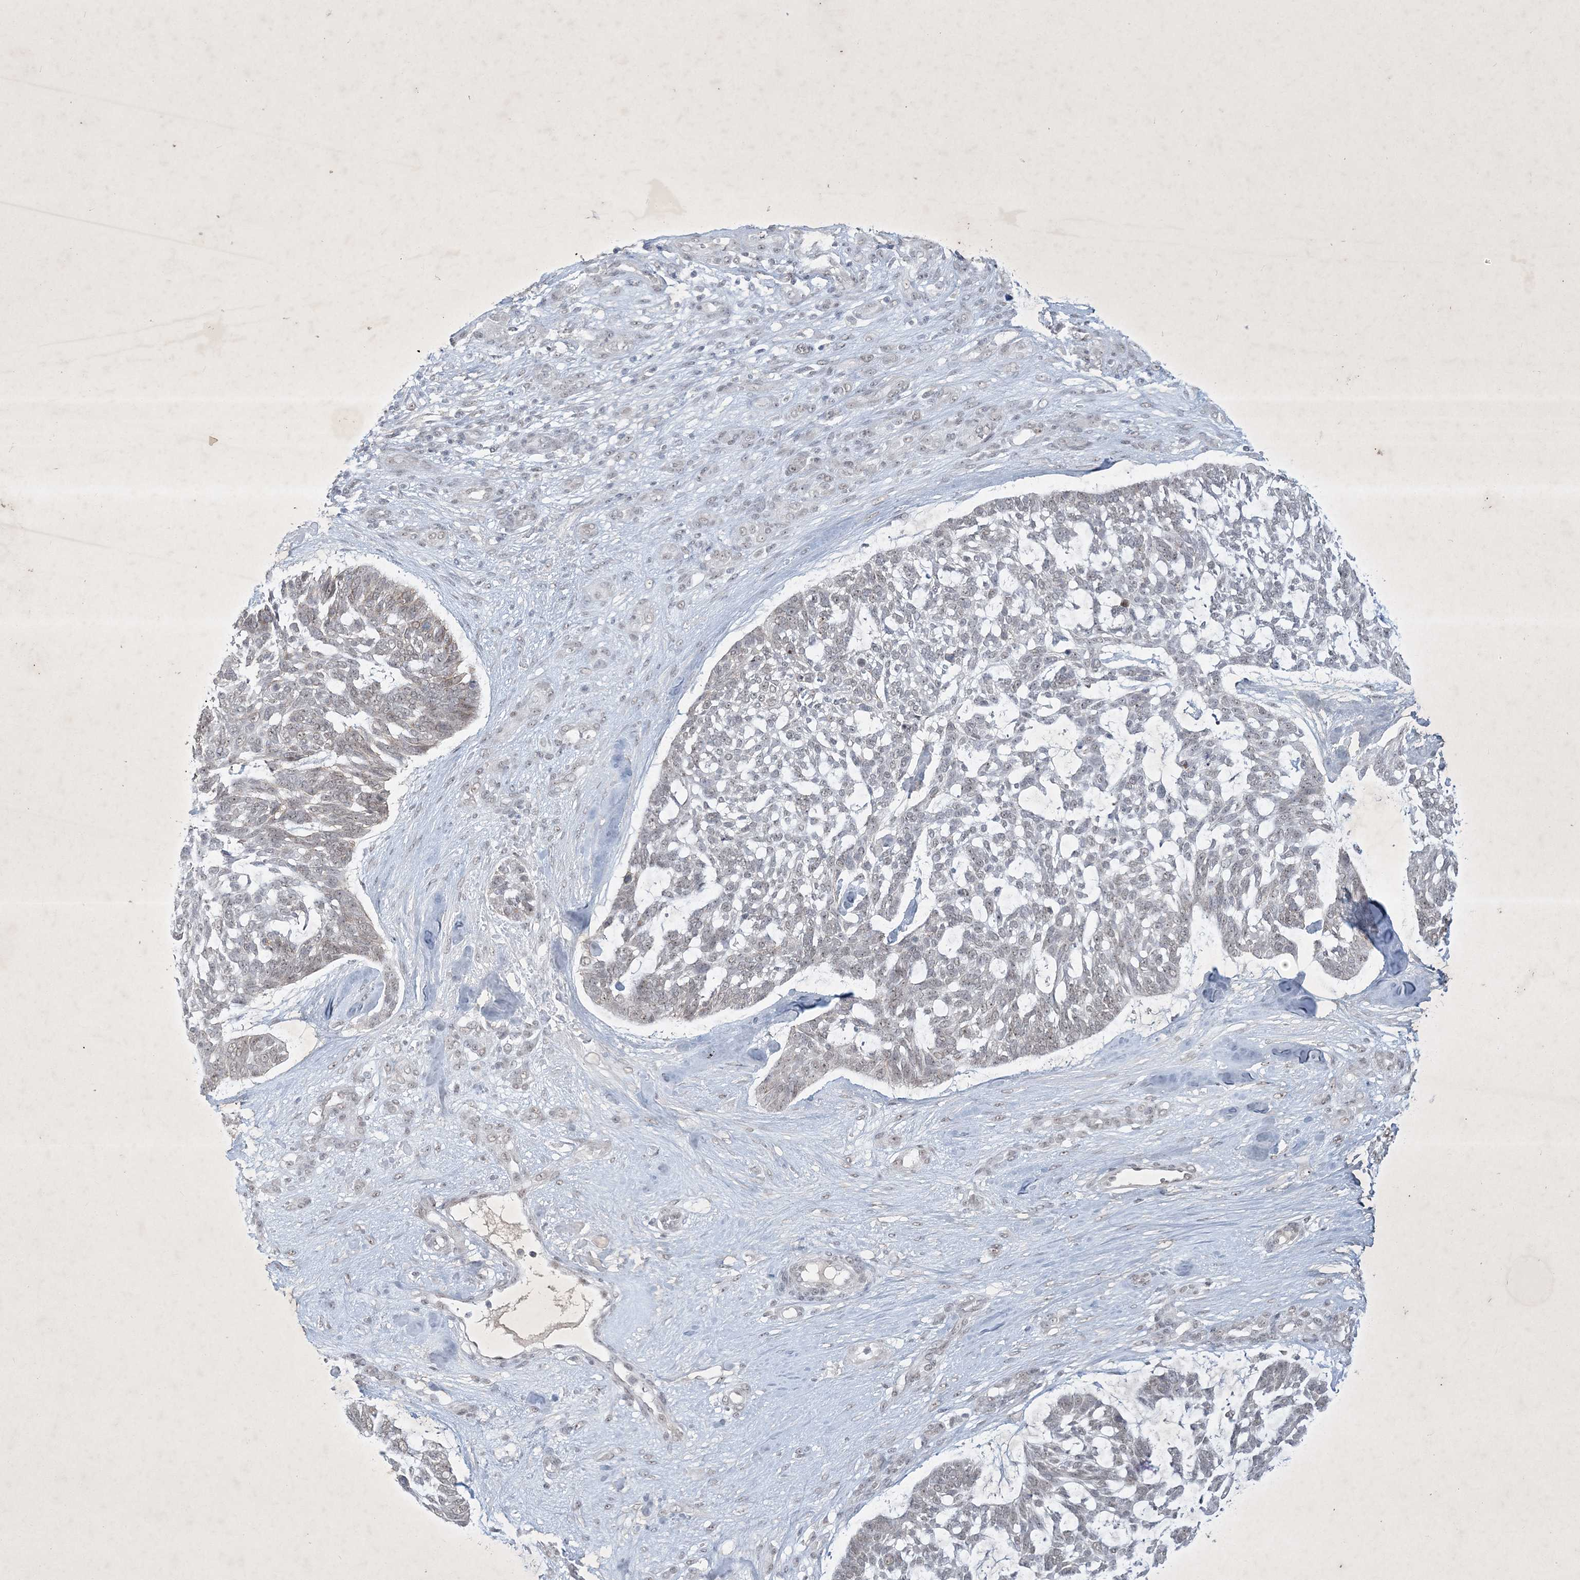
{"staining": {"intensity": "negative", "quantity": "none", "location": "none"}, "tissue": "skin cancer", "cell_type": "Tumor cells", "image_type": "cancer", "snomed": [{"axis": "morphology", "description": "Basal cell carcinoma"}, {"axis": "topography", "description": "Skin"}], "caption": "A high-resolution photomicrograph shows immunohistochemistry (IHC) staining of skin cancer (basal cell carcinoma), which shows no significant expression in tumor cells. (DAB (3,3'-diaminobenzidine) IHC, high magnification).", "gene": "ZBTB9", "patient": {"sex": "male", "age": 88}}